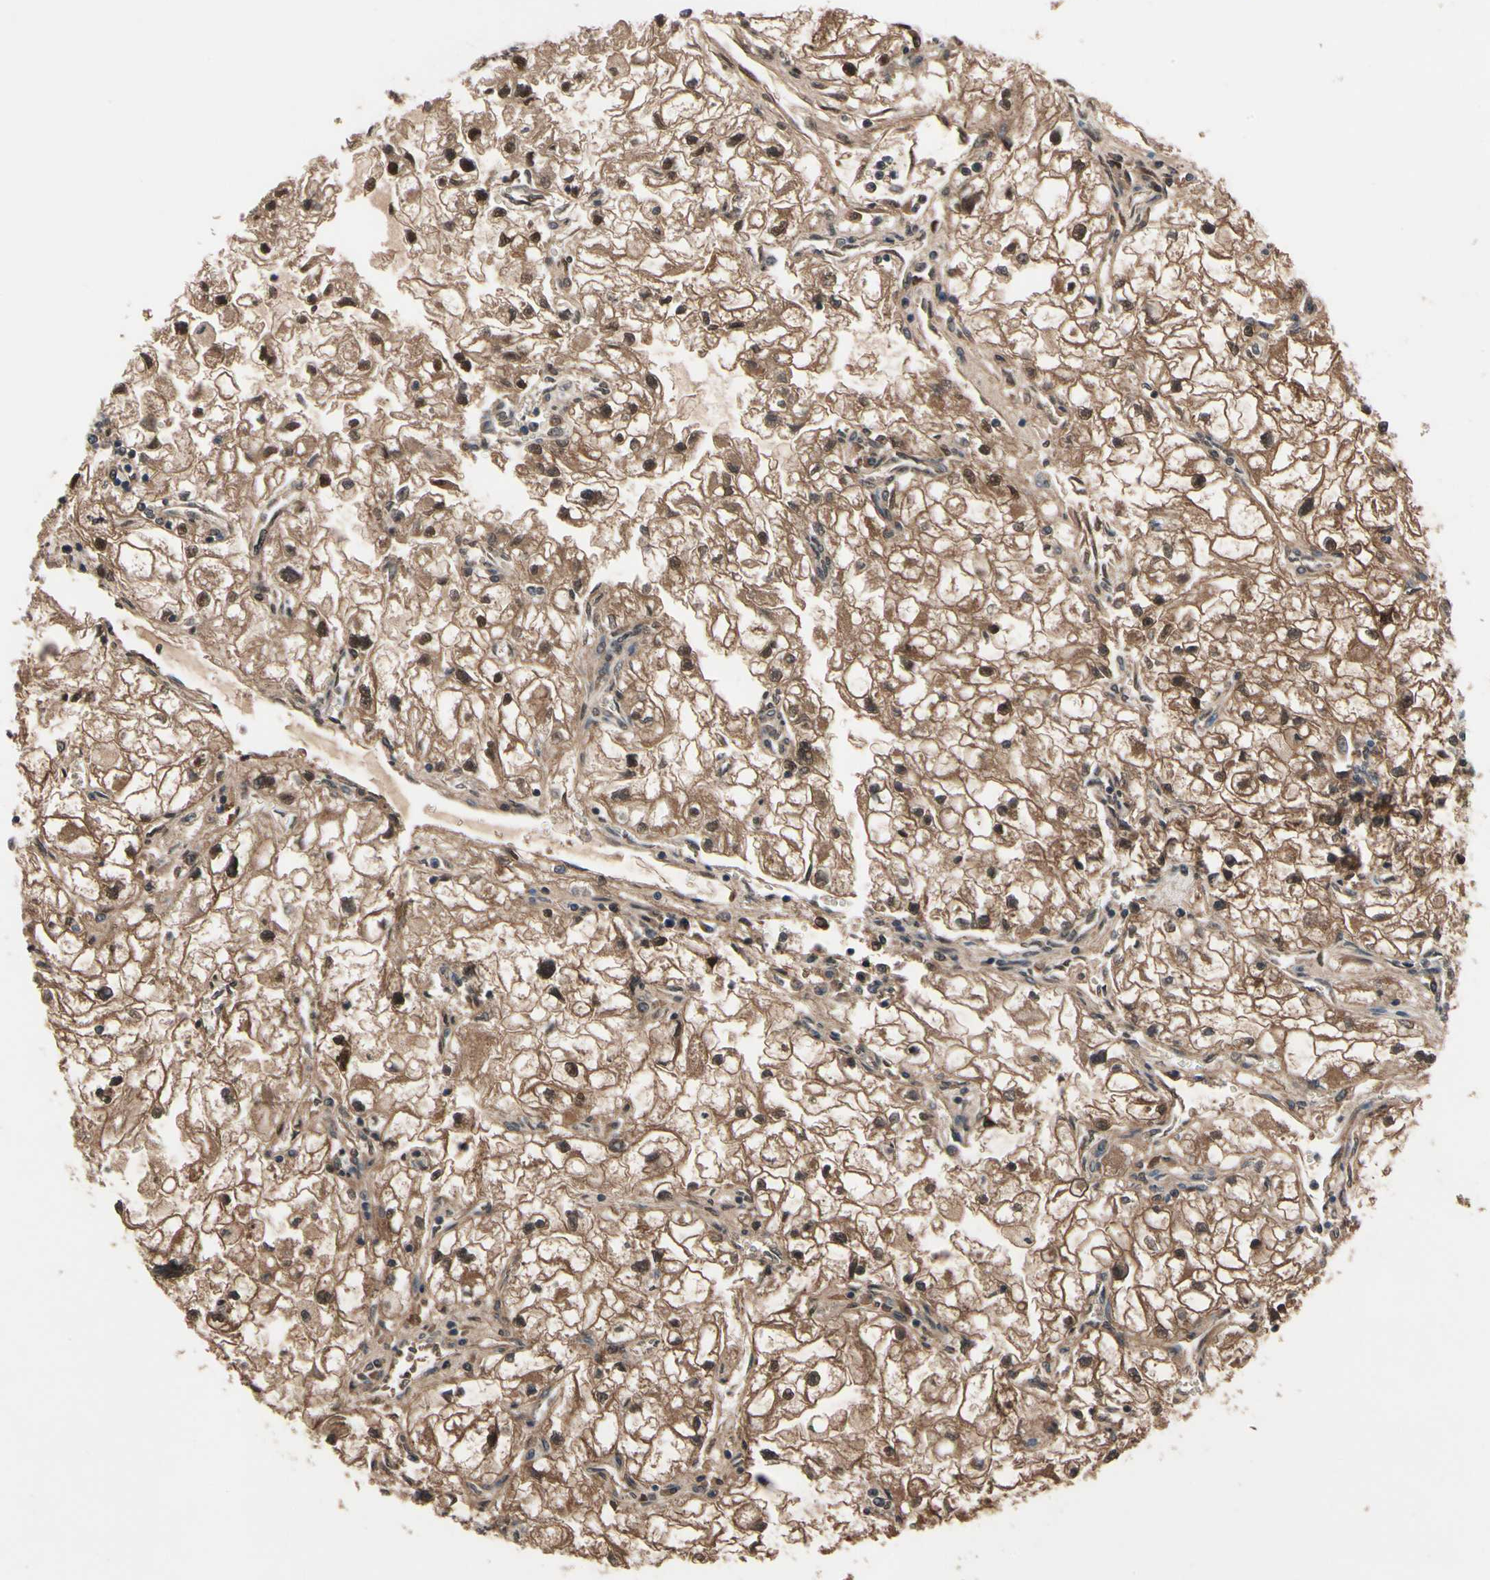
{"staining": {"intensity": "moderate", "quantity": ">75%", "location": "cytoplasmic/membranous,nuclear"}, "tissue": "renal cancer", "cell_type": "Tumor cells", "image_type": "cancer", "snomed": [{"axis": "morphology", "description": "Adenocarcinoma, NOS"}, {"axis": "topography", "description": "Kidney"}], "caption": "An immunohistochemistry (IHC) photomicrograph of tumor tissue is shown. Protein staining in brown labels moderate cytoplasmic/membranous and nuclear positivity in renal cancer within tumor cells.", "gene": "PRDX6", "patient": {"sex": "female", "age": 70}}